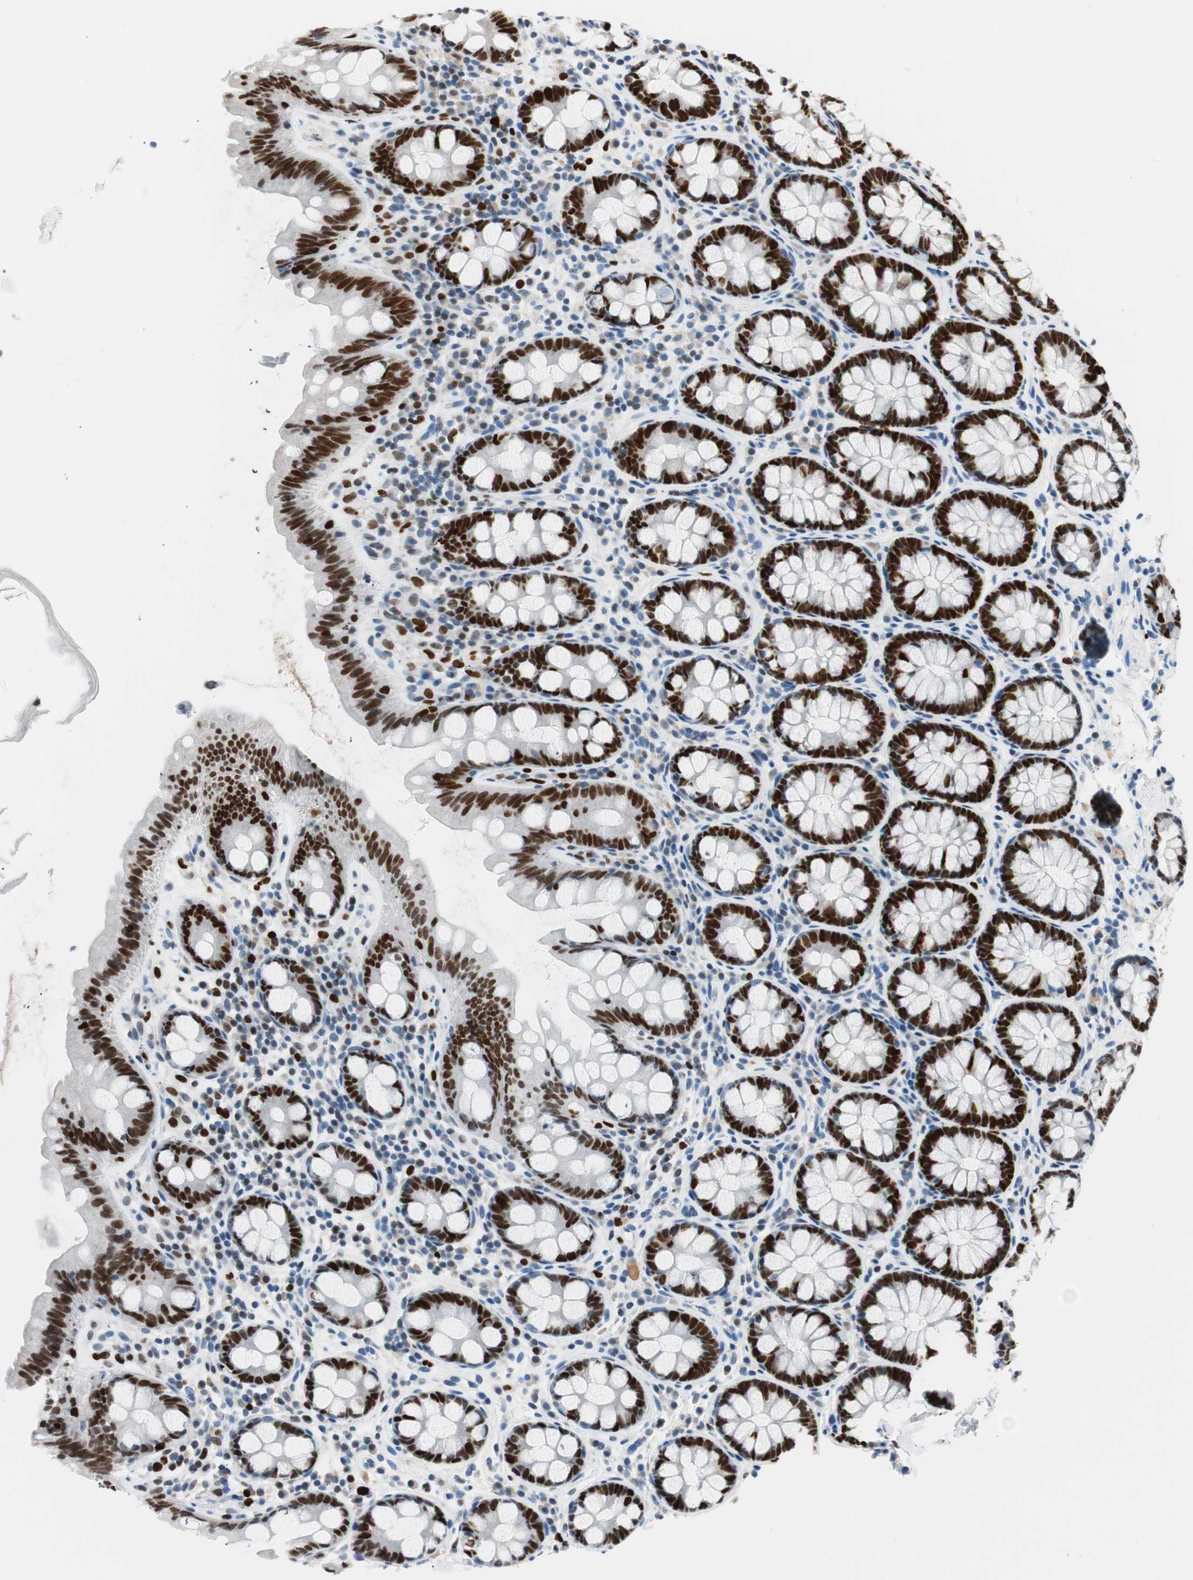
{"staining": {"intensity": "negative", "quantity": "none", "location": "none"}, "tissue": "colon", "cell_type": "Endothelial cells", "image_type": "normal", "snomed": [{"axis": "morphology", "description": "Normal tissue, NOS"}, {"axis": "topography", "description": "Colon"}], "caption": "An immunohistochemistry (IHC) photomicrograph of unremarkable colon is shown. There is no staining in endothelial cells of colon.", "gene": "EZH2", "patient": {"sex": "female", "age": 80}}